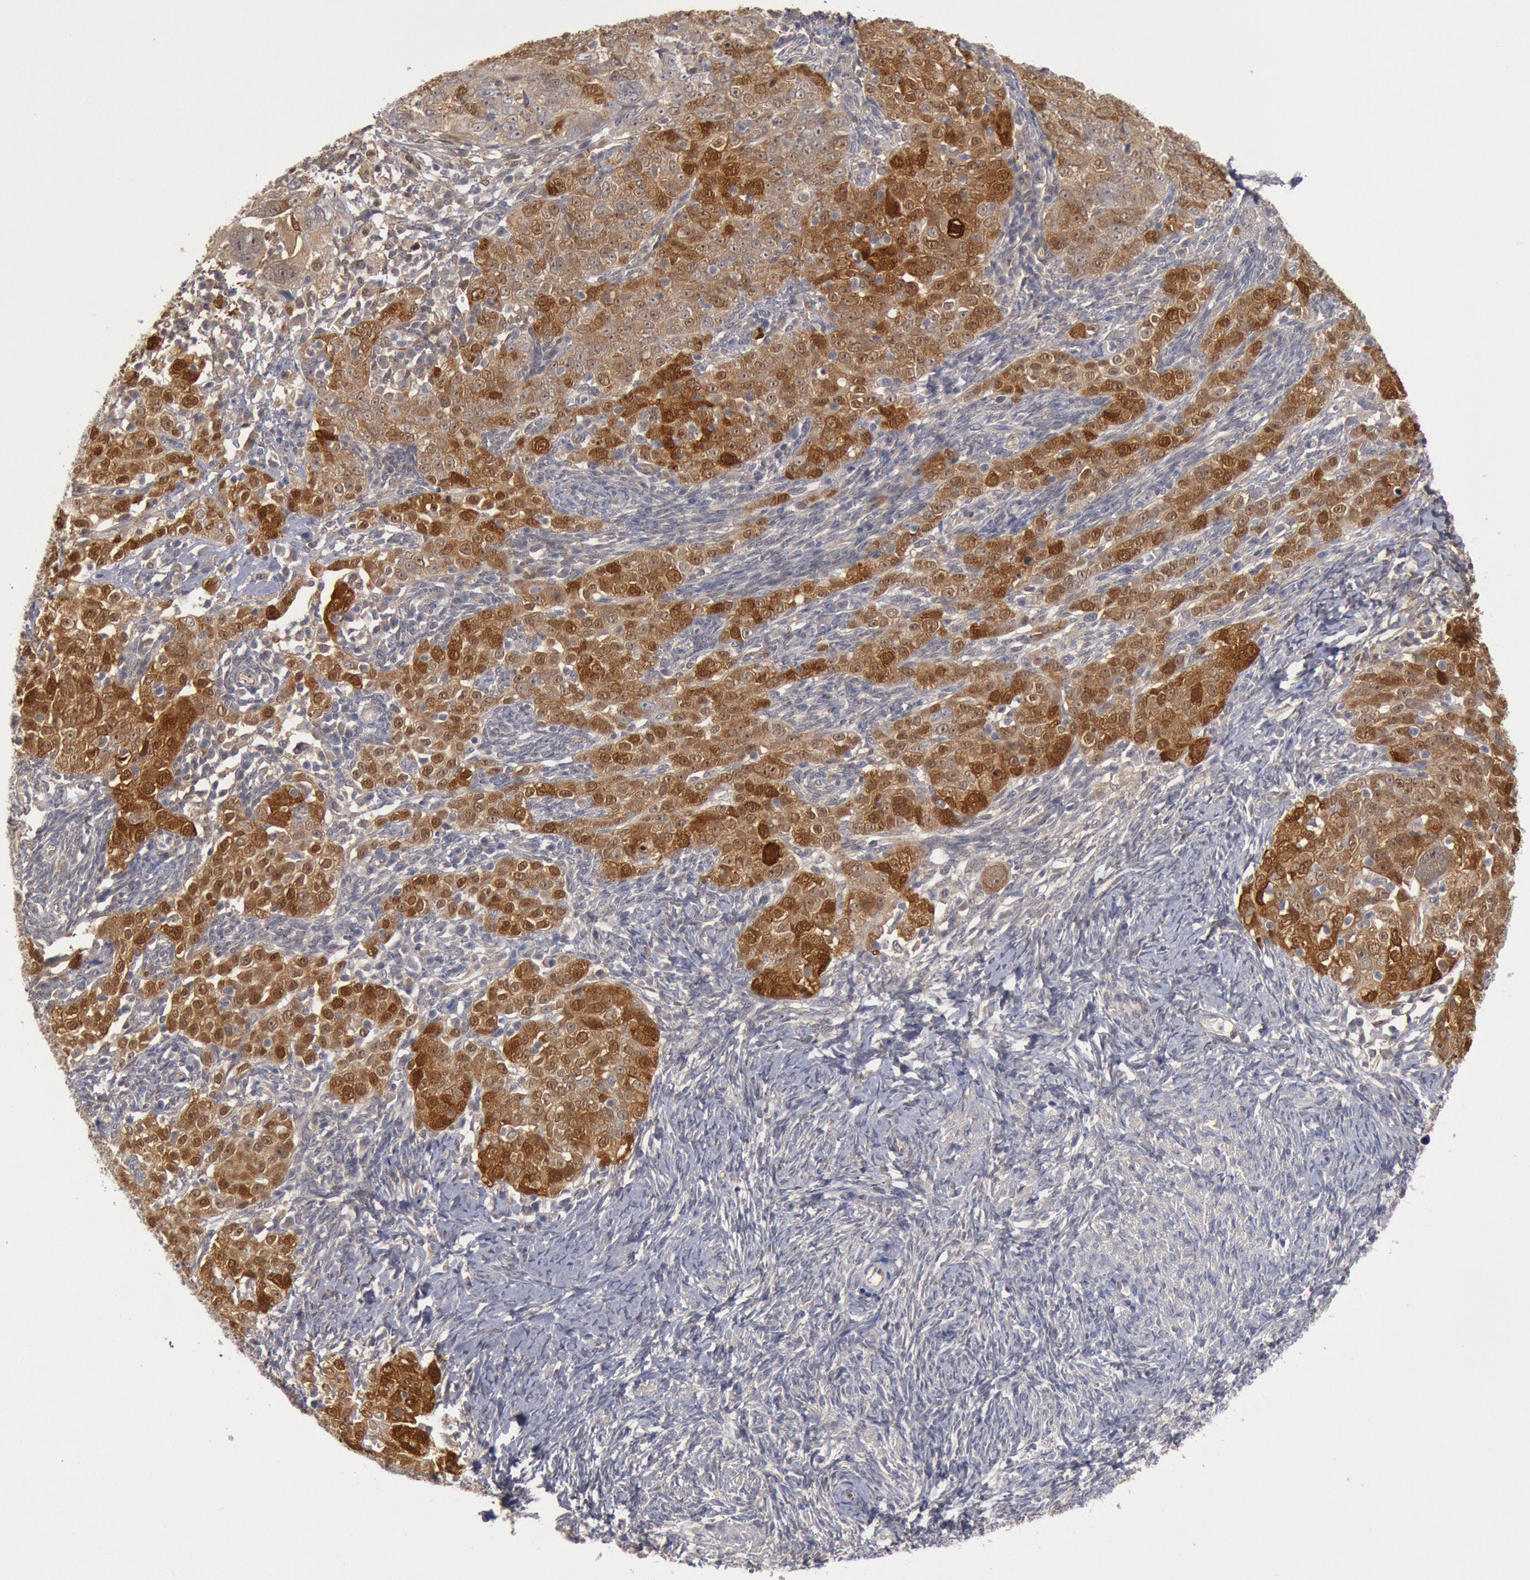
{"staining": {"intensity": "moderate", "quantity": "25%-75%", "location": "cytoplasmic/membranous,nuclear"}, "tissue": "ovarian cancer", "cell_type": "Tumor cells", "image_type": "cancer", "snomed": [{"axis": "morphology", "description": "Normal tissue, NOS"}, {"axis": "morphology", "description": "Cystadenocarcinoma, serous, NOS"}, {"axis": "topography", "description": "Ovary"}], "caption": "Serous cystadenocarcinoma (ovarian) stained for a protein demonstrates moderate cytoplasmic/membranous and nuclear positivity in tumor cells.", "gene": "DNAJA1", "patient": {"sex": "female", "age": 62}}